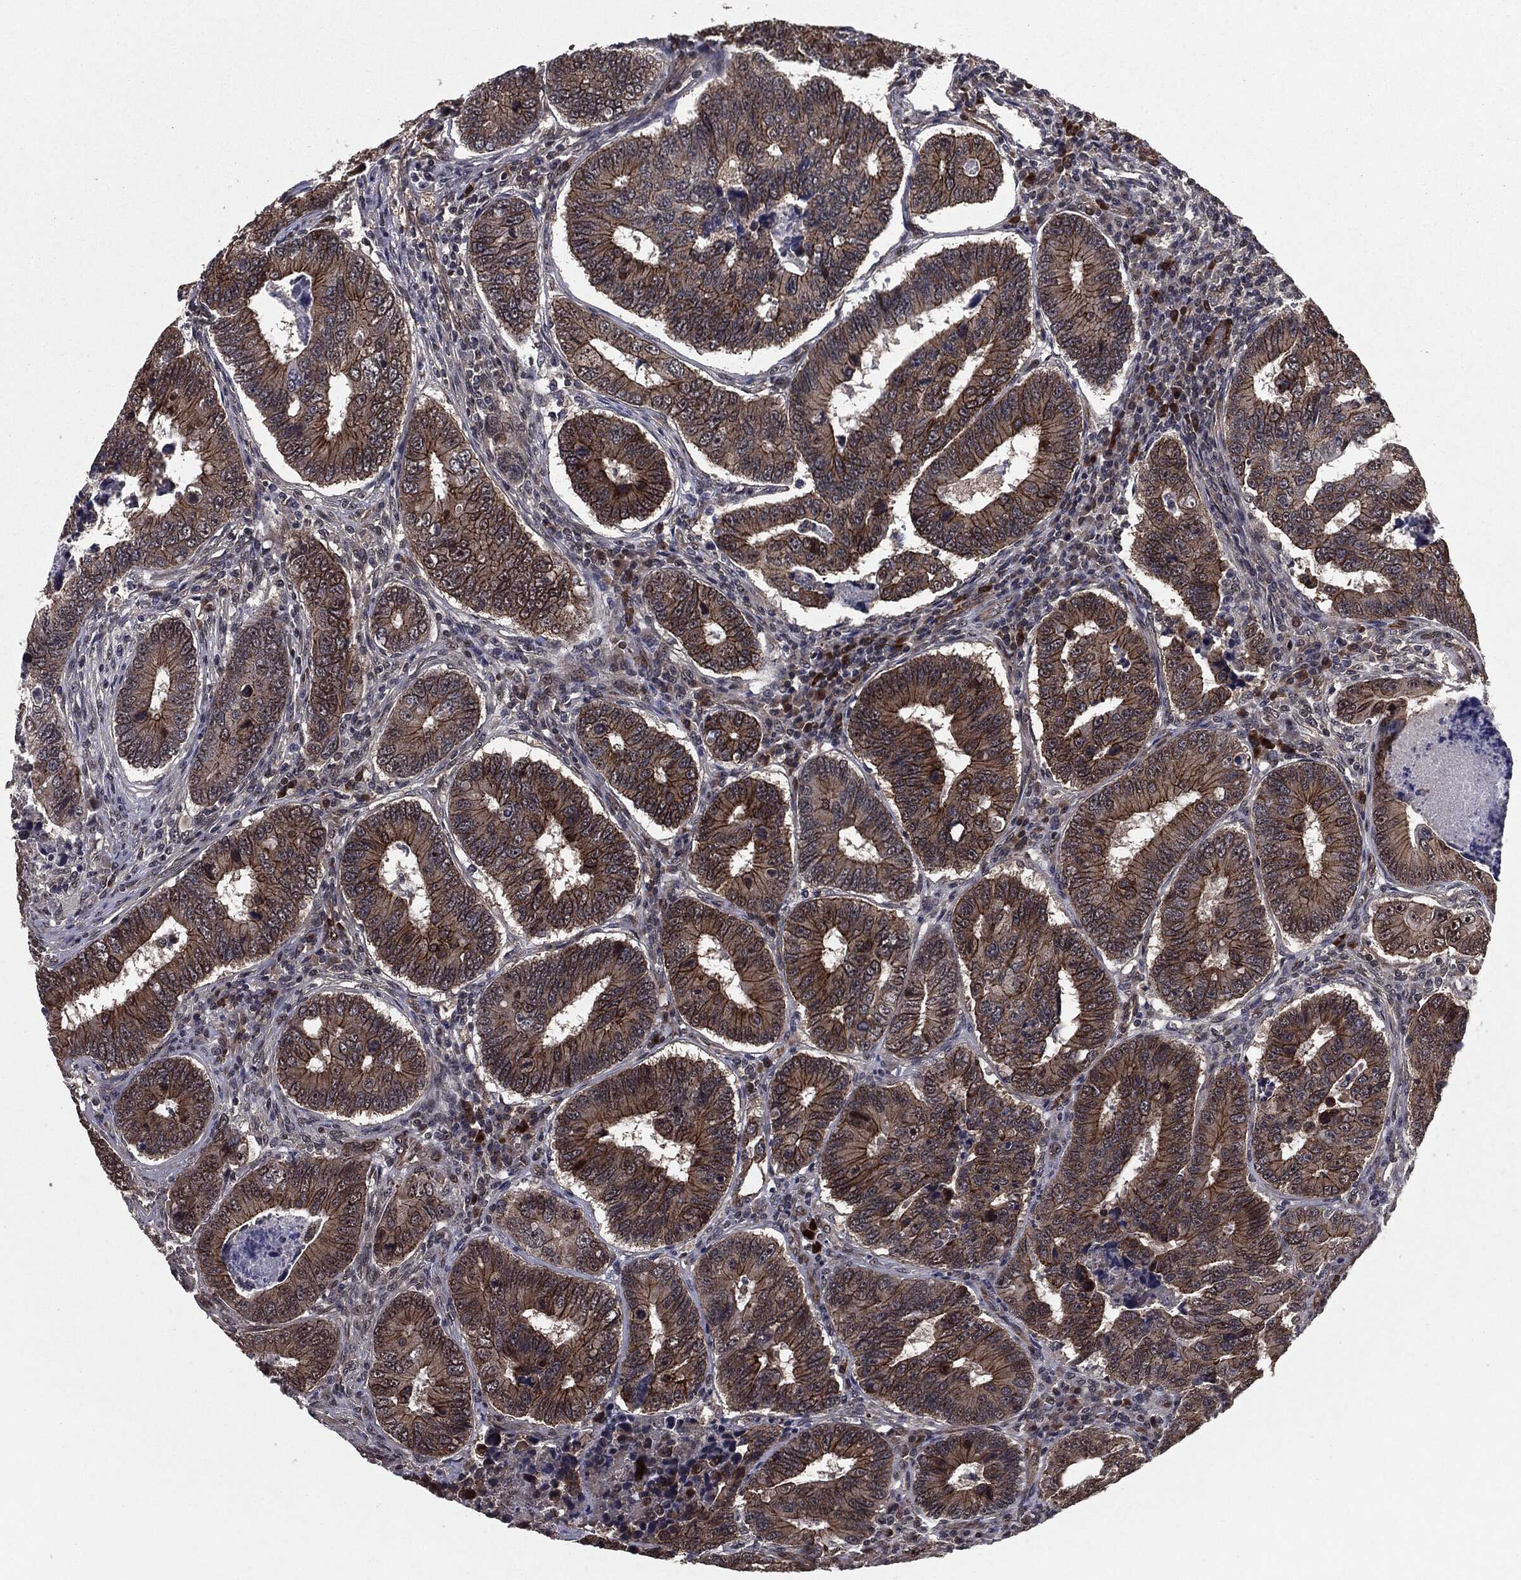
{"staining": {"intensity": "strong", "quantity": "25%-75%", "location": "cytoplasmic/membranous"}, "tissue": "colorectal cancer", "cell_type": "Tumor cells", "image_type": "cancer", "snomed": [{"axis": "morphology", "description": "Adenocarcinoma, NOS"}, {"axis": "topography", "description": "Colon"}], "caption": "Immunohistochemical staining of colorectal cancer (adenocarcinoma) shows high levels of strong cytoplasmic/membranous protein positivity in approximately 25%-75% of tumor cells.", "gene": "PTPA", "patient": {"sex": "female", "age": 72}}